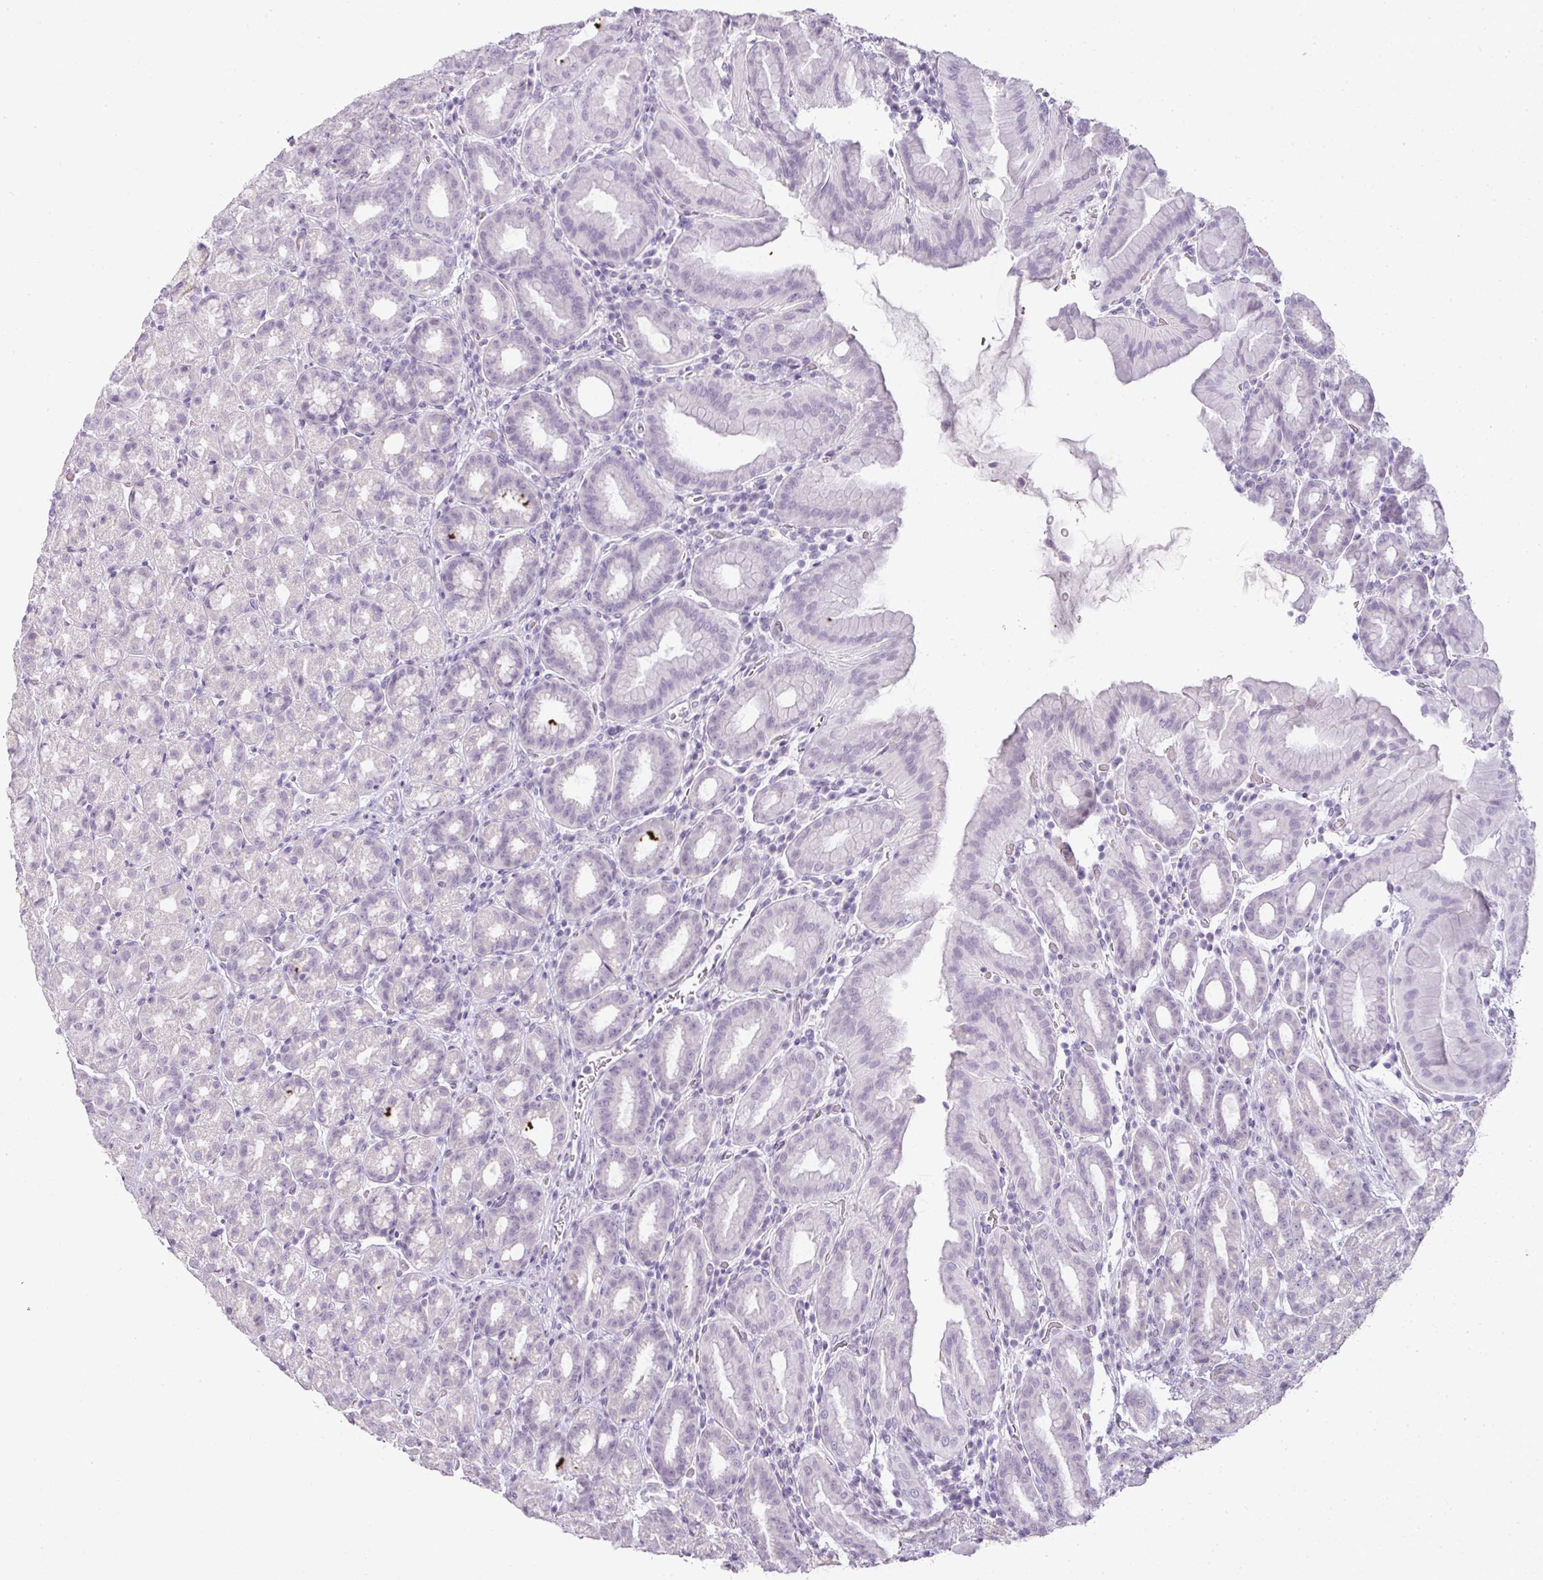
{"staining": {"intensity": "negative", "quantity": "none", "location": "none"}, "tissue": "stomach", "cell_type": "Glandular cells", "image_type": "normal", "snomed": [{"axis": "morphology", "description": "Normal tissue, NOS"}, {"axis": "topography", "description": "Stomach, upper"}, {"axis": "topography", "description": "Stomach"}], "caption": "An immunohistochemistry (IHC) micrograph of benign stomach is shown. There is no staining in glandular cells of stomach. (Brightfield microscopy of DAB (3,3'-diaminobenzidine) immunohistochemistry (IHC) at high magnification).", "gene": "RBMY1A1", "patient": {"sex": "male", "age": 68}}